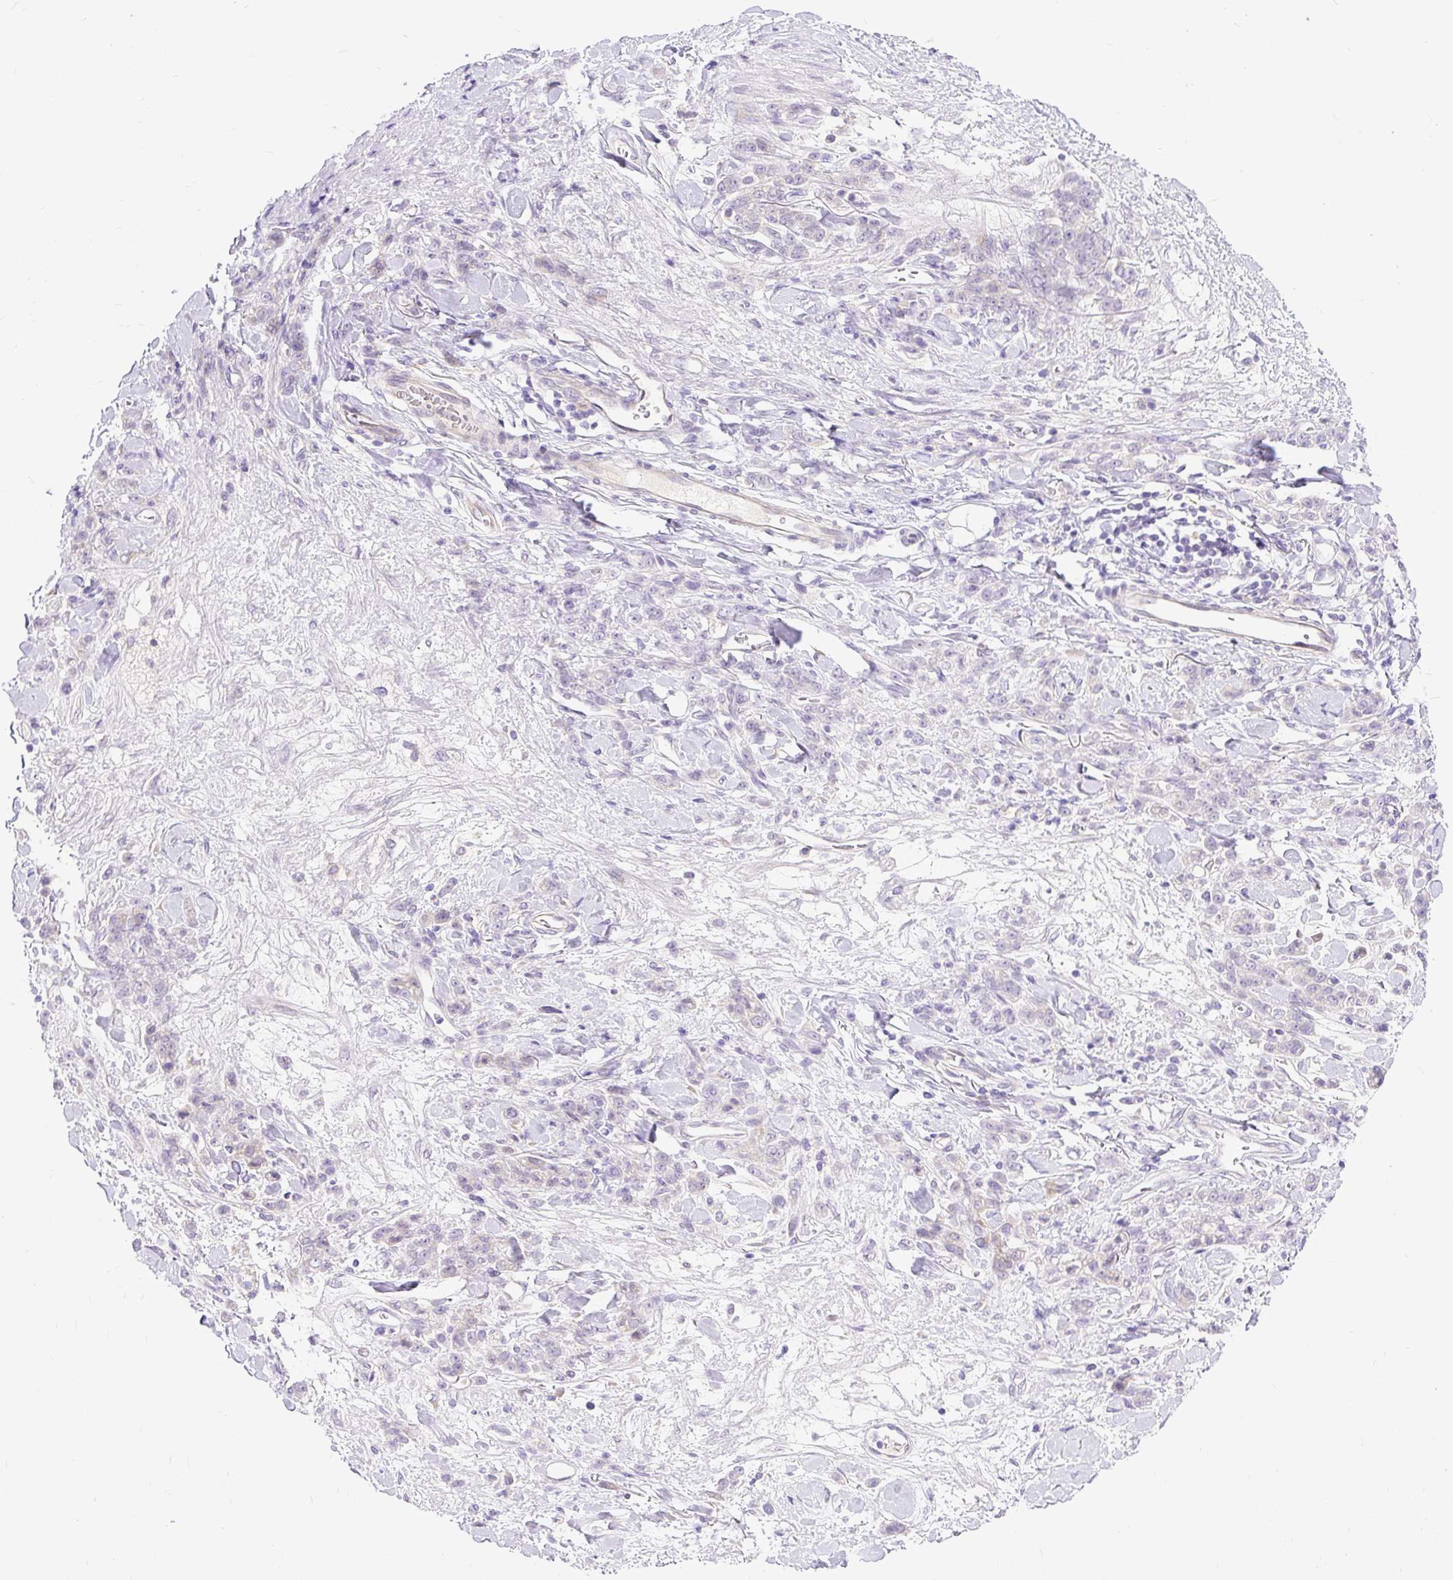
{"staining": {"intensity": "negative", "quantity": "none", "location": "none"}, "tissue": "stomach cancer", "cell_type": "Tumor cells", "image_type": "cancer", "snomed": [{"axis": "morphology", "description": "Normal tissue, NOS"}, {"axis": "morphology", "description": "Adenocarcinoma, NOS"}, {"axis": "topography", "description": "Stomach"}], "caption": "IHC of stomach cancer (adenocarcinoma) demonstrates no positivity in tumor cells.", "gene": "AMFR", "patient": {"sex": "male", "age": 82}}